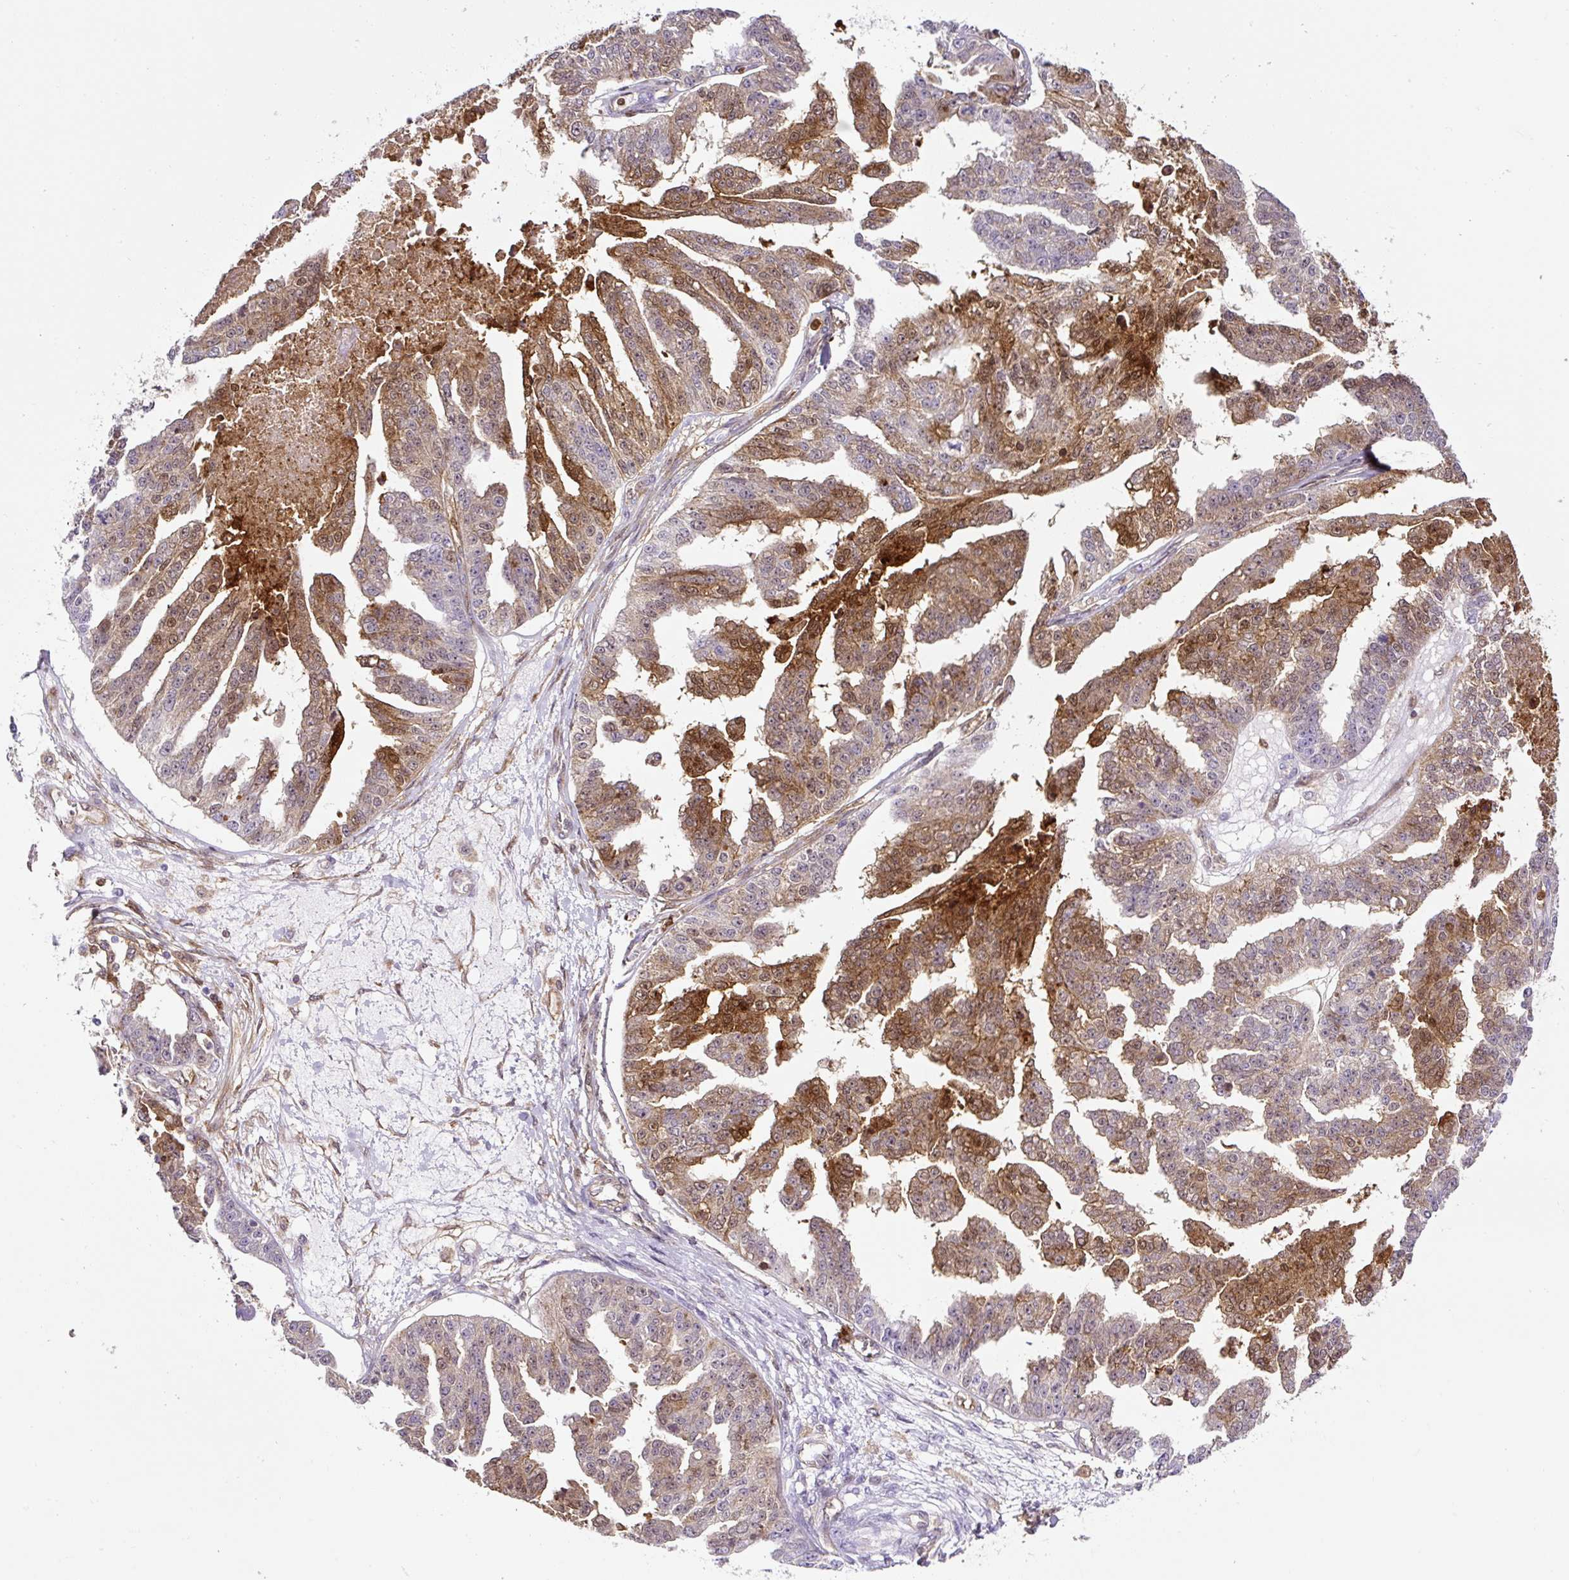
{"staining": {"intensity": "moderate", "quantity": "25%-75%", "location": "cytoplasmic/membranous,nuclear"}, "tissue": "ovarian cancer", "cell_type": "Tumor cells", "image_type": "cancer", "snomed": [{"axis": "morphology", "description": "Cystadenocarcinoma, serous, NOS"}, {"axis": "topography", "description": "Ovary"}], "caption": "Immunohistochemistry (DAB (3,3'-diaminobenzidine)) staining of ovarian serous cystadenocarcinoma exhibits moderate cytoplasmic/membranous and nuclear protein expression in about 25%-75% of tumor cells.", "gene": "ANXA1", "patient": {"sex": "female", "age": 58}}